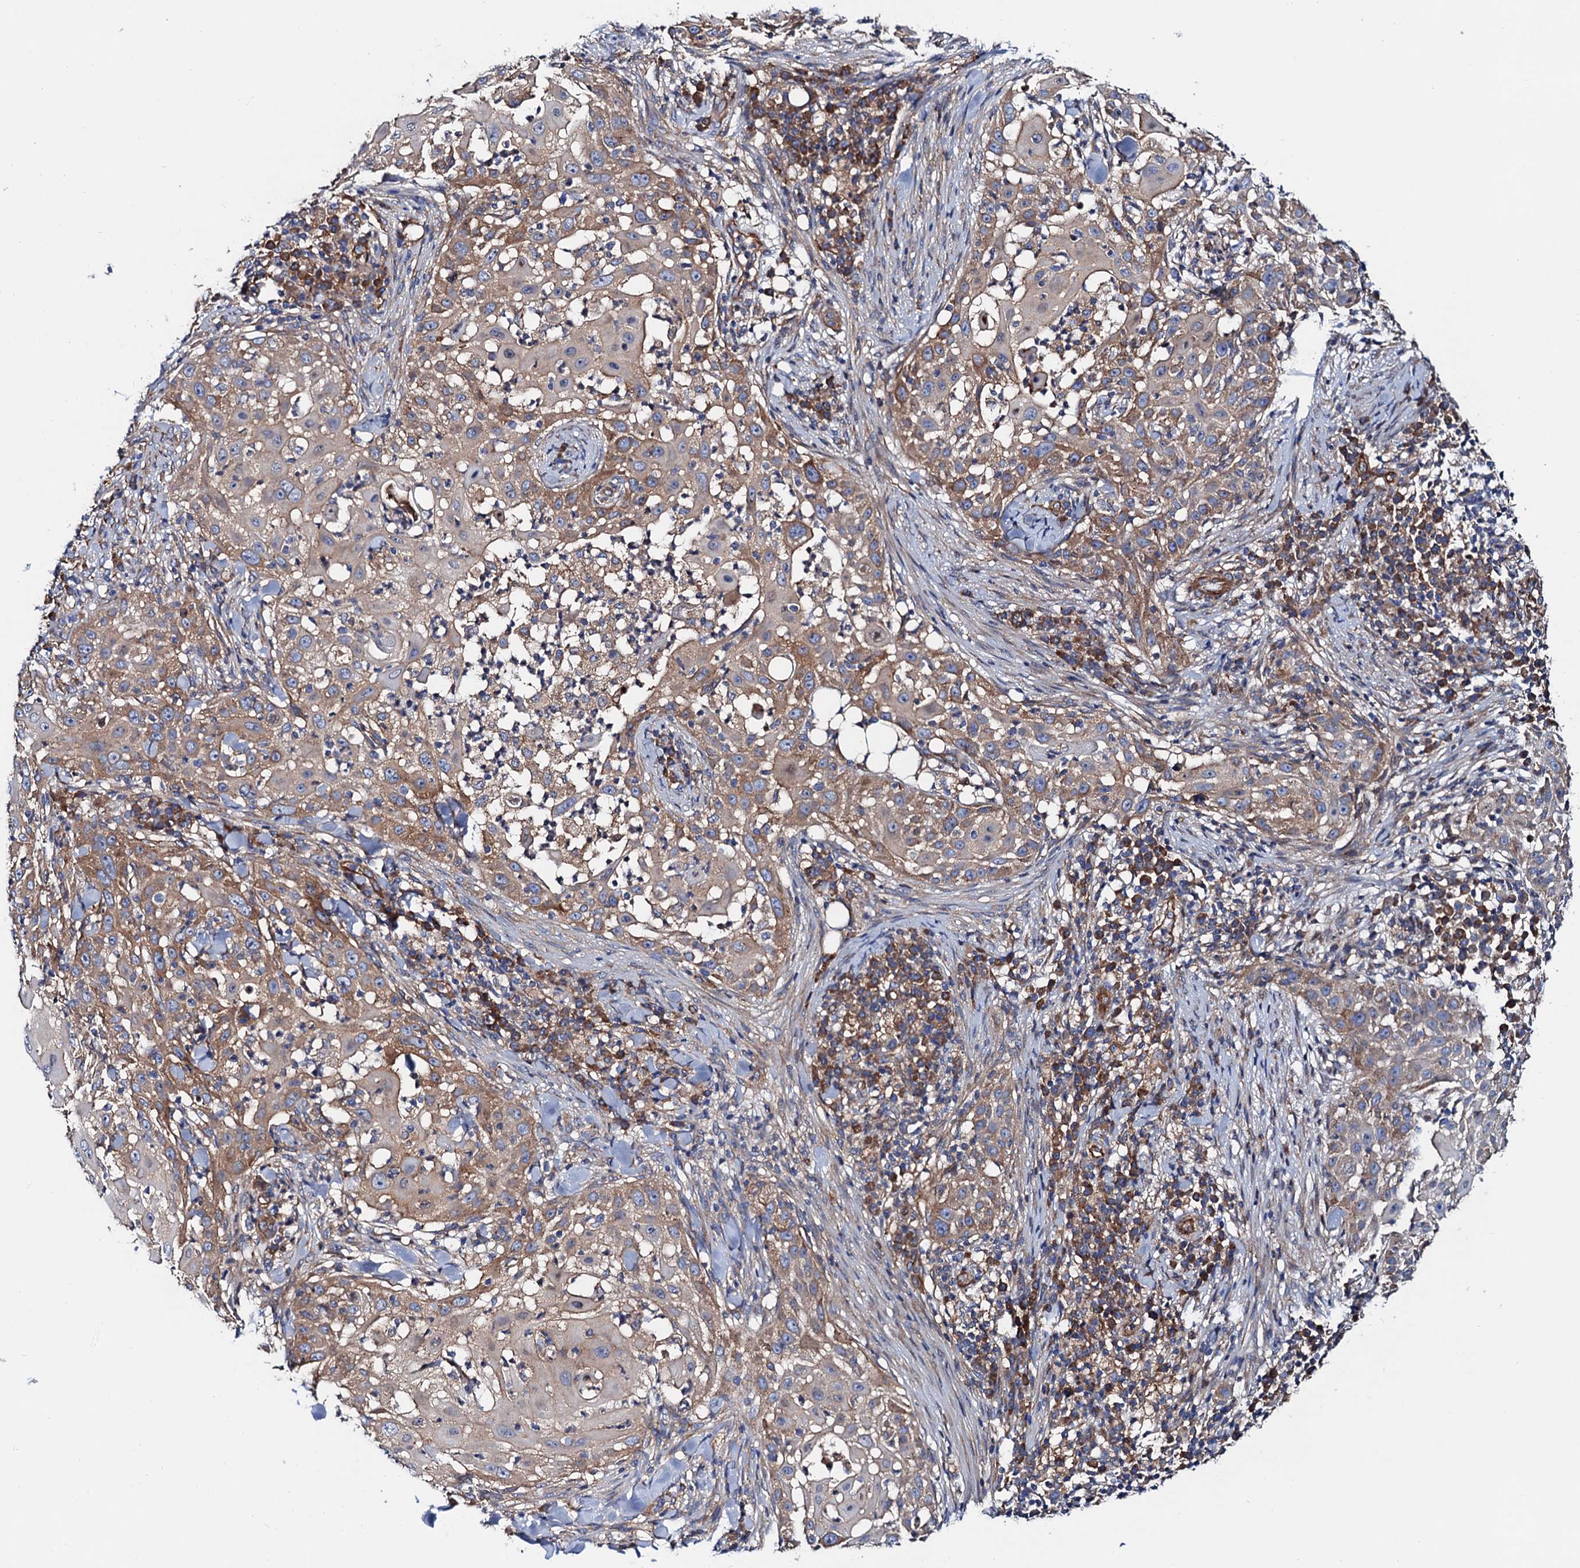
{"staining": {"intensity": "weak", "quantity": "25%-75%", "location": "cytoplasmic/membranous"}, "tissue": "skin cancer", "cell_type": "Tumor cells", "image_type": "cancer", "snomed": [{"axis": "morphology", "description": "Squamous cell carcinoma, NOS"}, {"axis": "topography", "description": "Skin"}], "caption": "An IHC image of neoplastic tissue is shown. Protein staining in brown shows weak cytoplasmic/membranous positivity in skin cancer (squamous cell carcinoma) within tumor cells.", "gene": "MRPL48", "patient": {"sex": "female", "age": 44}}